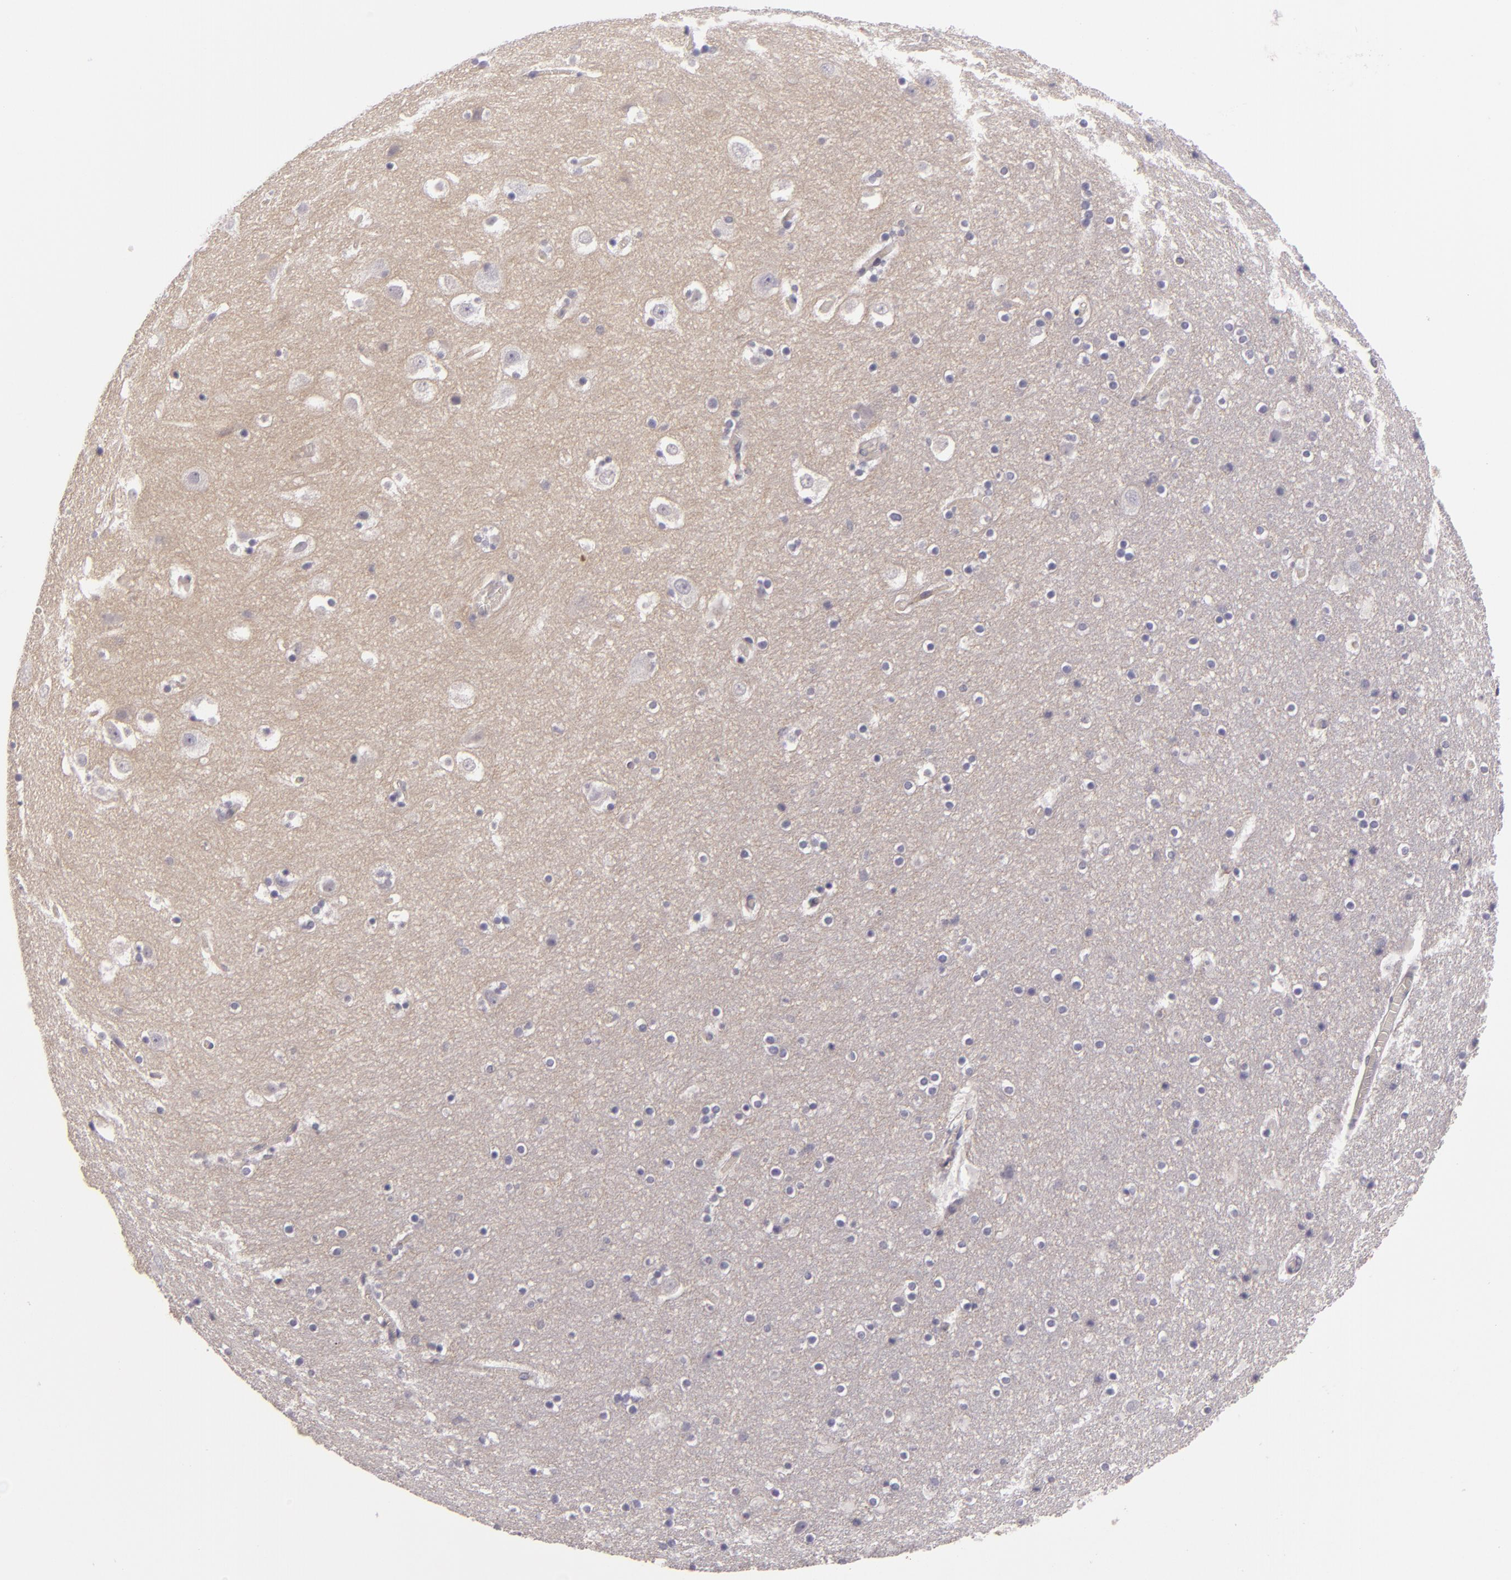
{"staining": {"intensity": "negative", "quantity": "none", "location": "none"}, "tissue": "hippocampus", "cell_type": "Glial cells", "image_type": "normal", "snomed": [{"axis": "morphology", "description": "Normal tissue, NOS"}, {"axis": "topography", "description": "Hippocampus"}], "caption": "This is a photomicrograph of immunohistochemistry staining of benign hippocampus, which shows no positivity in glial cells.", "gene": "EGFL6", "patient": {"sex": "male", "age": 45}}